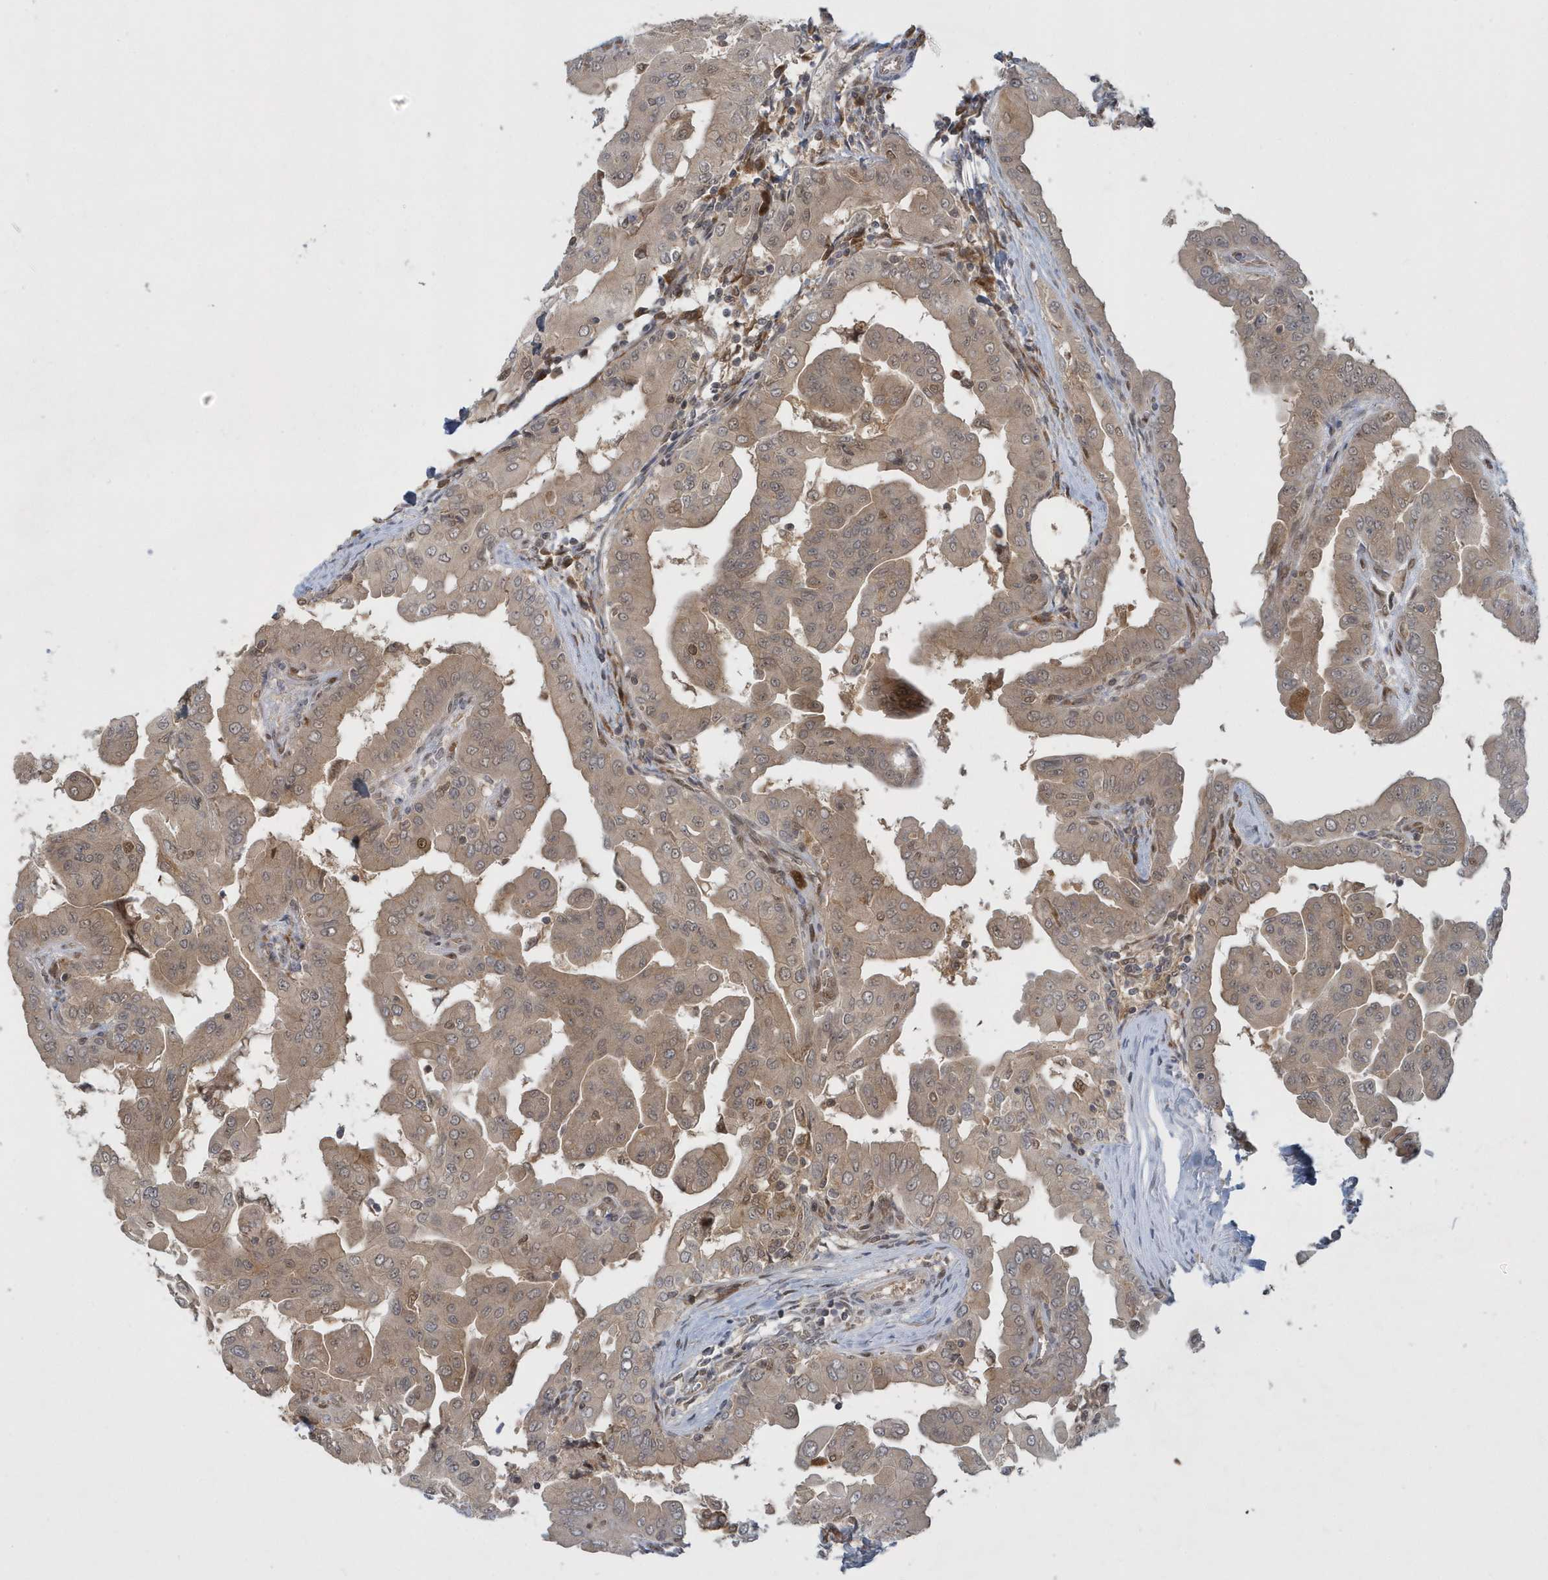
{"staining": {"intensity": "weak", "quantity": ">75%", "location": "cytoplasmic/membranous"}, "tissue": "thyroid cancer", "cell_type": "Tumor cells", "image_type": "cancer", "snomed": [{"axis": "morphology", "description": "Papillary adenocarcinoma, NOS"}, {"axis": "topography", "description": "Thyroid gland"}], "caption": "The photomicrograph displays staining of papillary adenocarcinoma (thyroid), revealing weak cytoplasmic/membranous protein positivity (brown color) within tumor cells.", "gene": "ATG4A", "patient": {"sex": "male", "age": 33}}